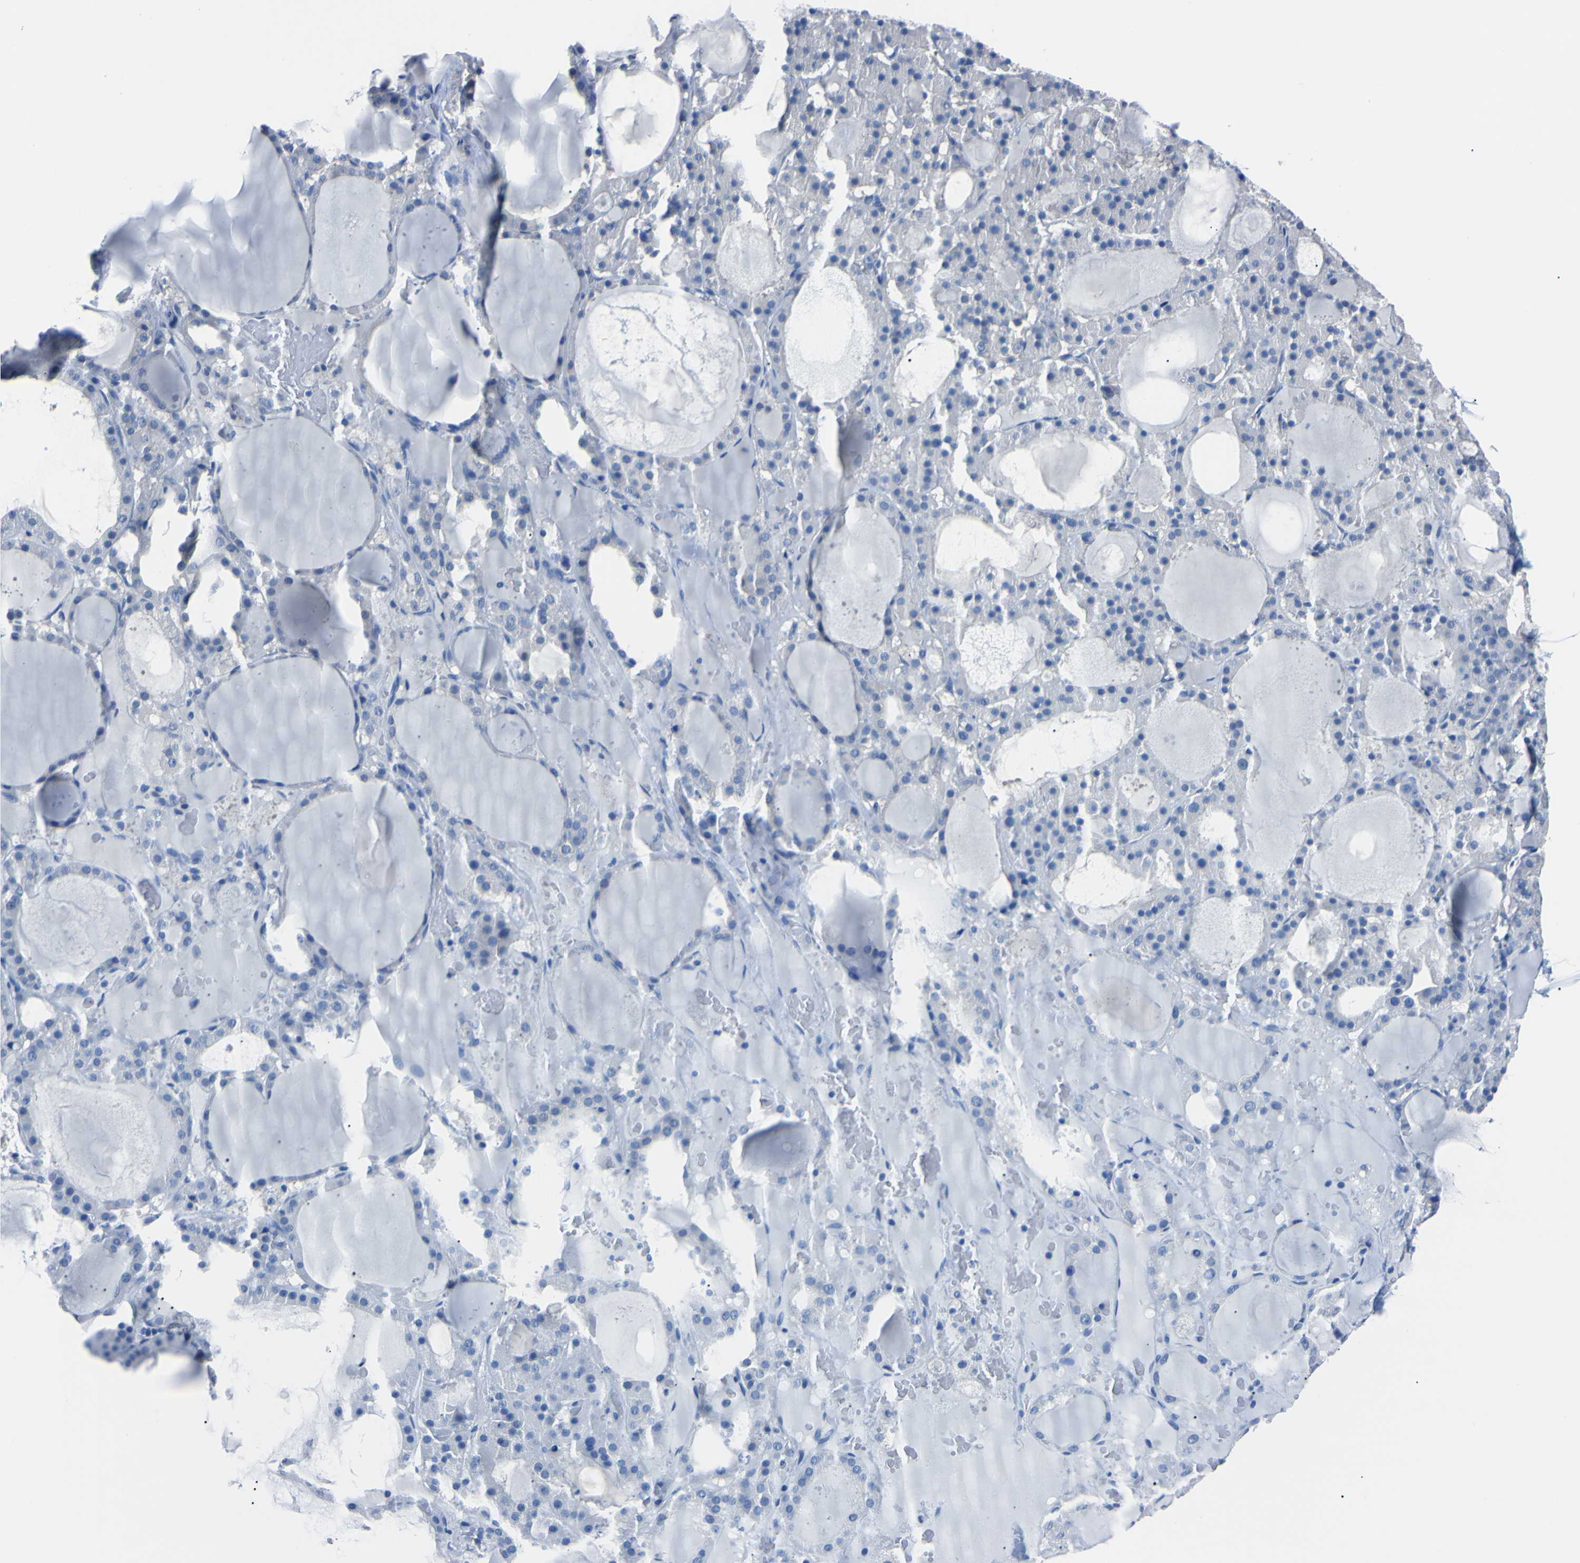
{"staining": {"intensity": "weak", "quantity": "25%-75%", "location": "cytoplasmic/membranous"}, "tissue": "thyroid gland", "cell_type": "Glandular cells", "image_type": "normal", "snomed": [{"axis": "morphology", "description": "Normal tissue, NOS"}, {"axis": "morphology", "description": "Carcinoma, NOS"}, {"axis": "topography", "description": "Thyroid gland"}], "caption": "This image reveals unremarkable thyroid gland stained with immunohistochemistry (IHC) to label a protein in brown. The cytoplasmic/membranous of glandular cells show weak positivity for the protein. Nuclei are counter-stained blue.", "gene": "RARS1", "patient": {"sex": "female", "age": 86}}